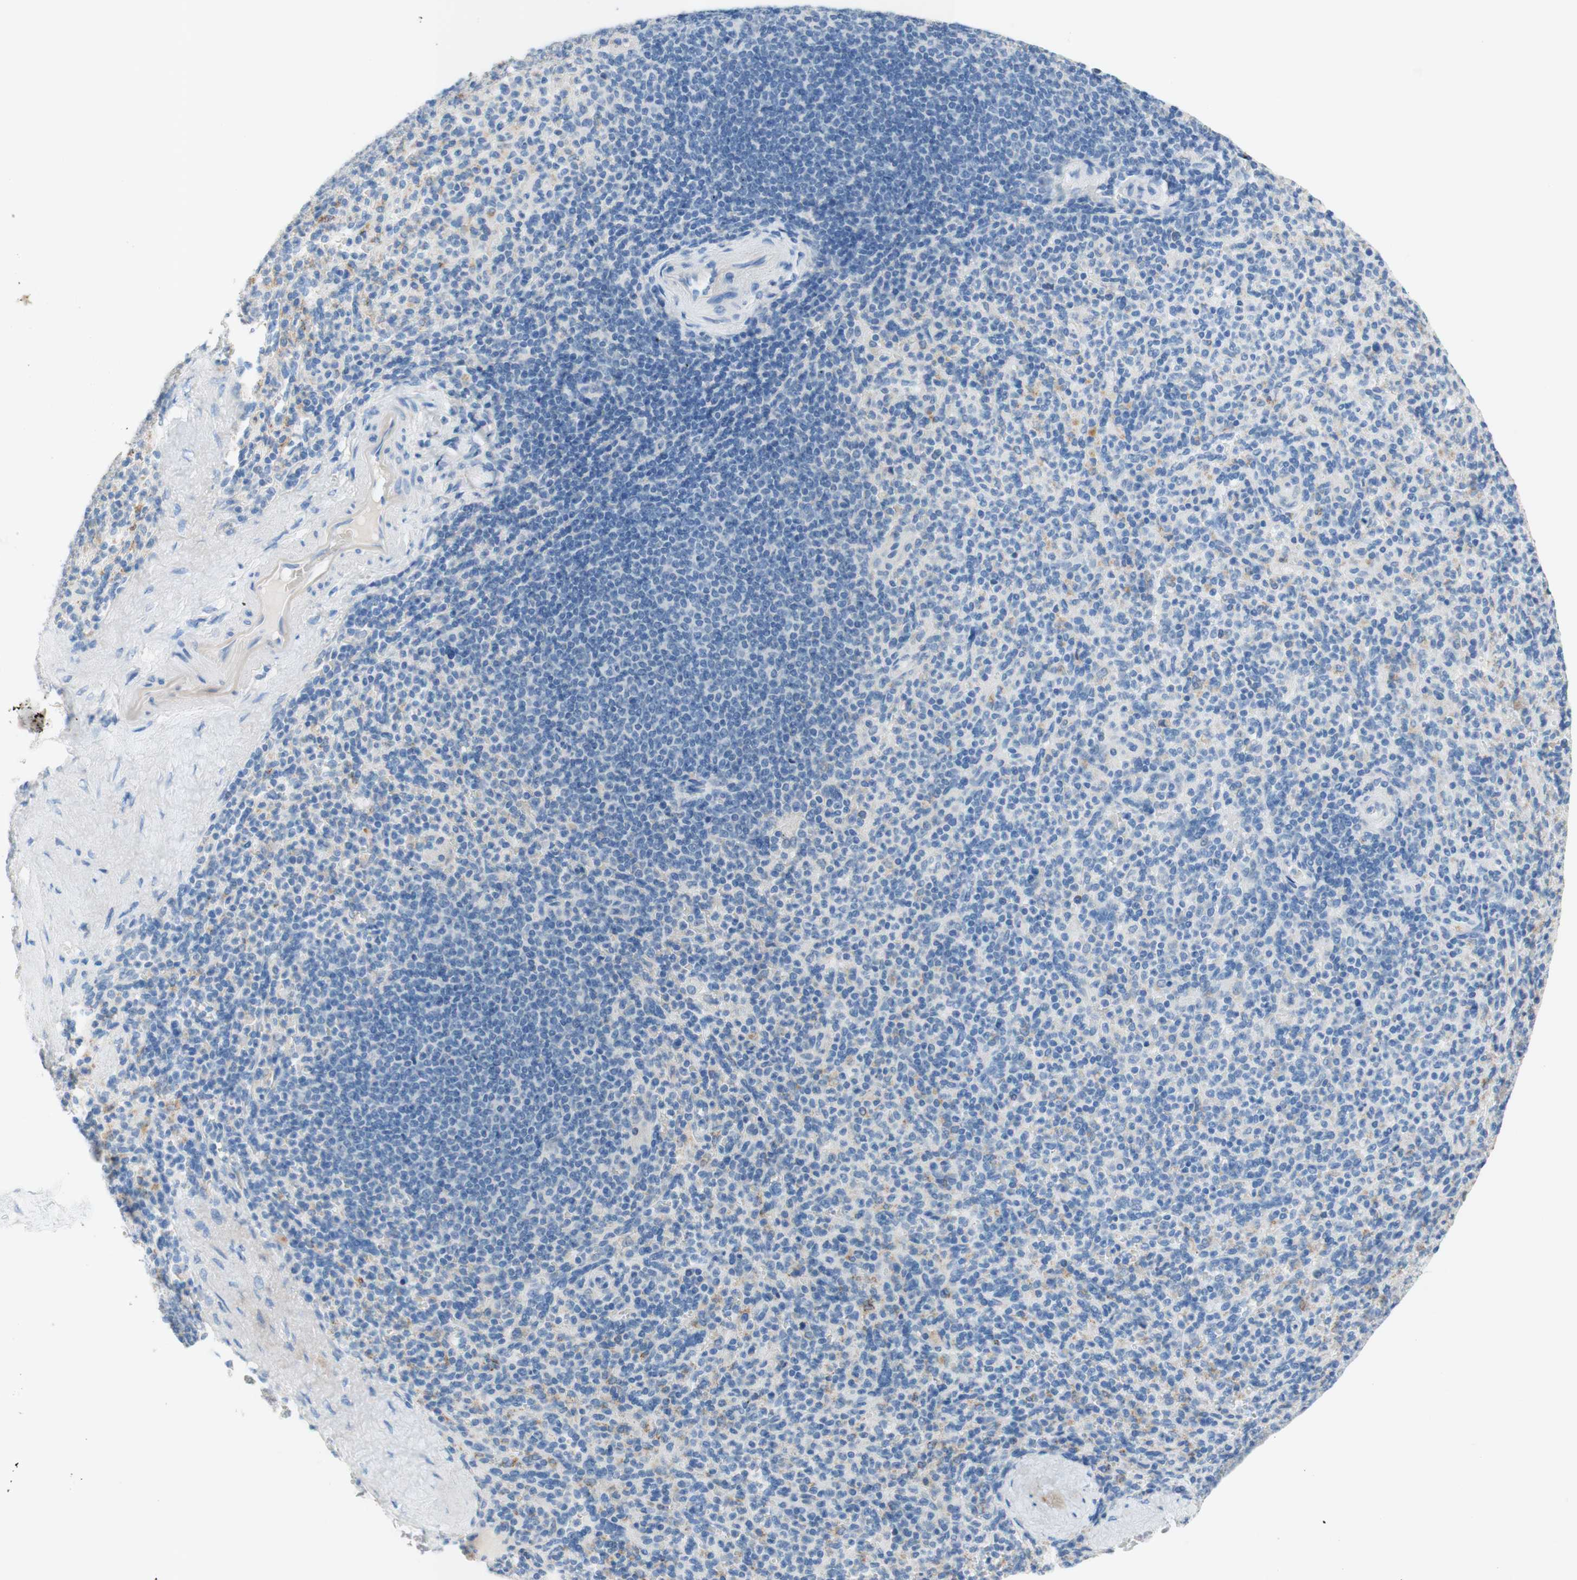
{"staining": {"intensity": "weak", "quantity": "<25%", "location": "cytoplasmic/membranous"}, "tissue": "spleen", "cell_type": "Cells in red pulp", "image_type": "normal", "snomed": [{"axis": "morphology", "description": "Normal tissue, NOS"}, {"axis": "topography", "description": "Spleen"}], "caption": "This is an immunohistochemistry image of normal human spleen. There is no staining in cells in red pulp.", "gene": "POLR2J3", "patient": {"sex": "male", "age": 36}}